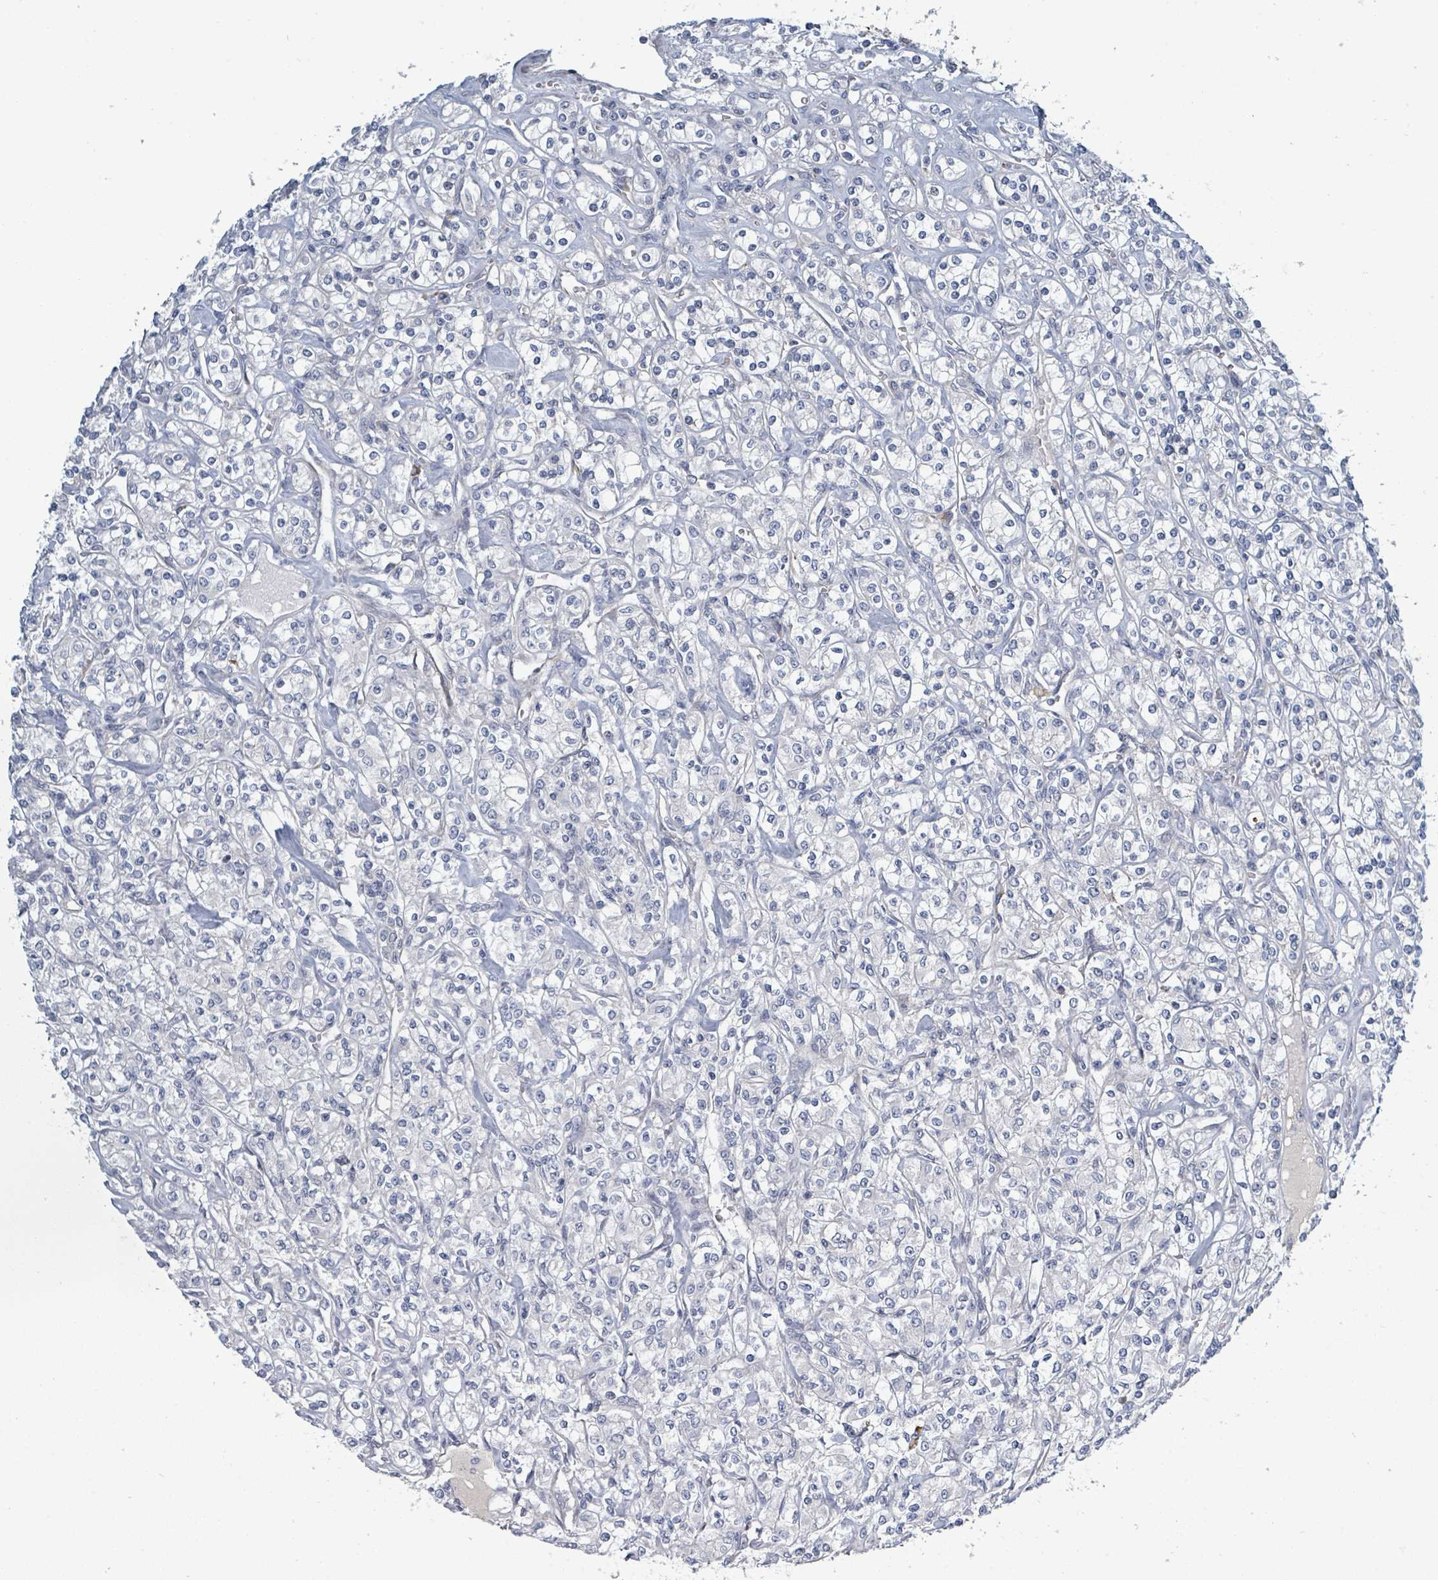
{"staining": {"intensity": "negative", "quantity": "none", "location": "none"}, "tissue": "renal cancer", "cell_type": "Tumor cells", "image_type": "cancer", "snomed": [{"axis": "morphology", "description": "Adenocarcinoma, NOS"}, {"axis": "topography", "description": "Kidney"}], "caption": "High magnification brightfield microscopy of renal cancer (adenocarcinoma) stained with DAB (3,3'-diaminobenzidine) (brown) and counterstained with hematoxylin (blue): tumor cells show no significant staining. (IHC, brightfield microscopy, high magnification).", "gene": "RAB33B", "patient": {"sex": "male", "age": 77}}